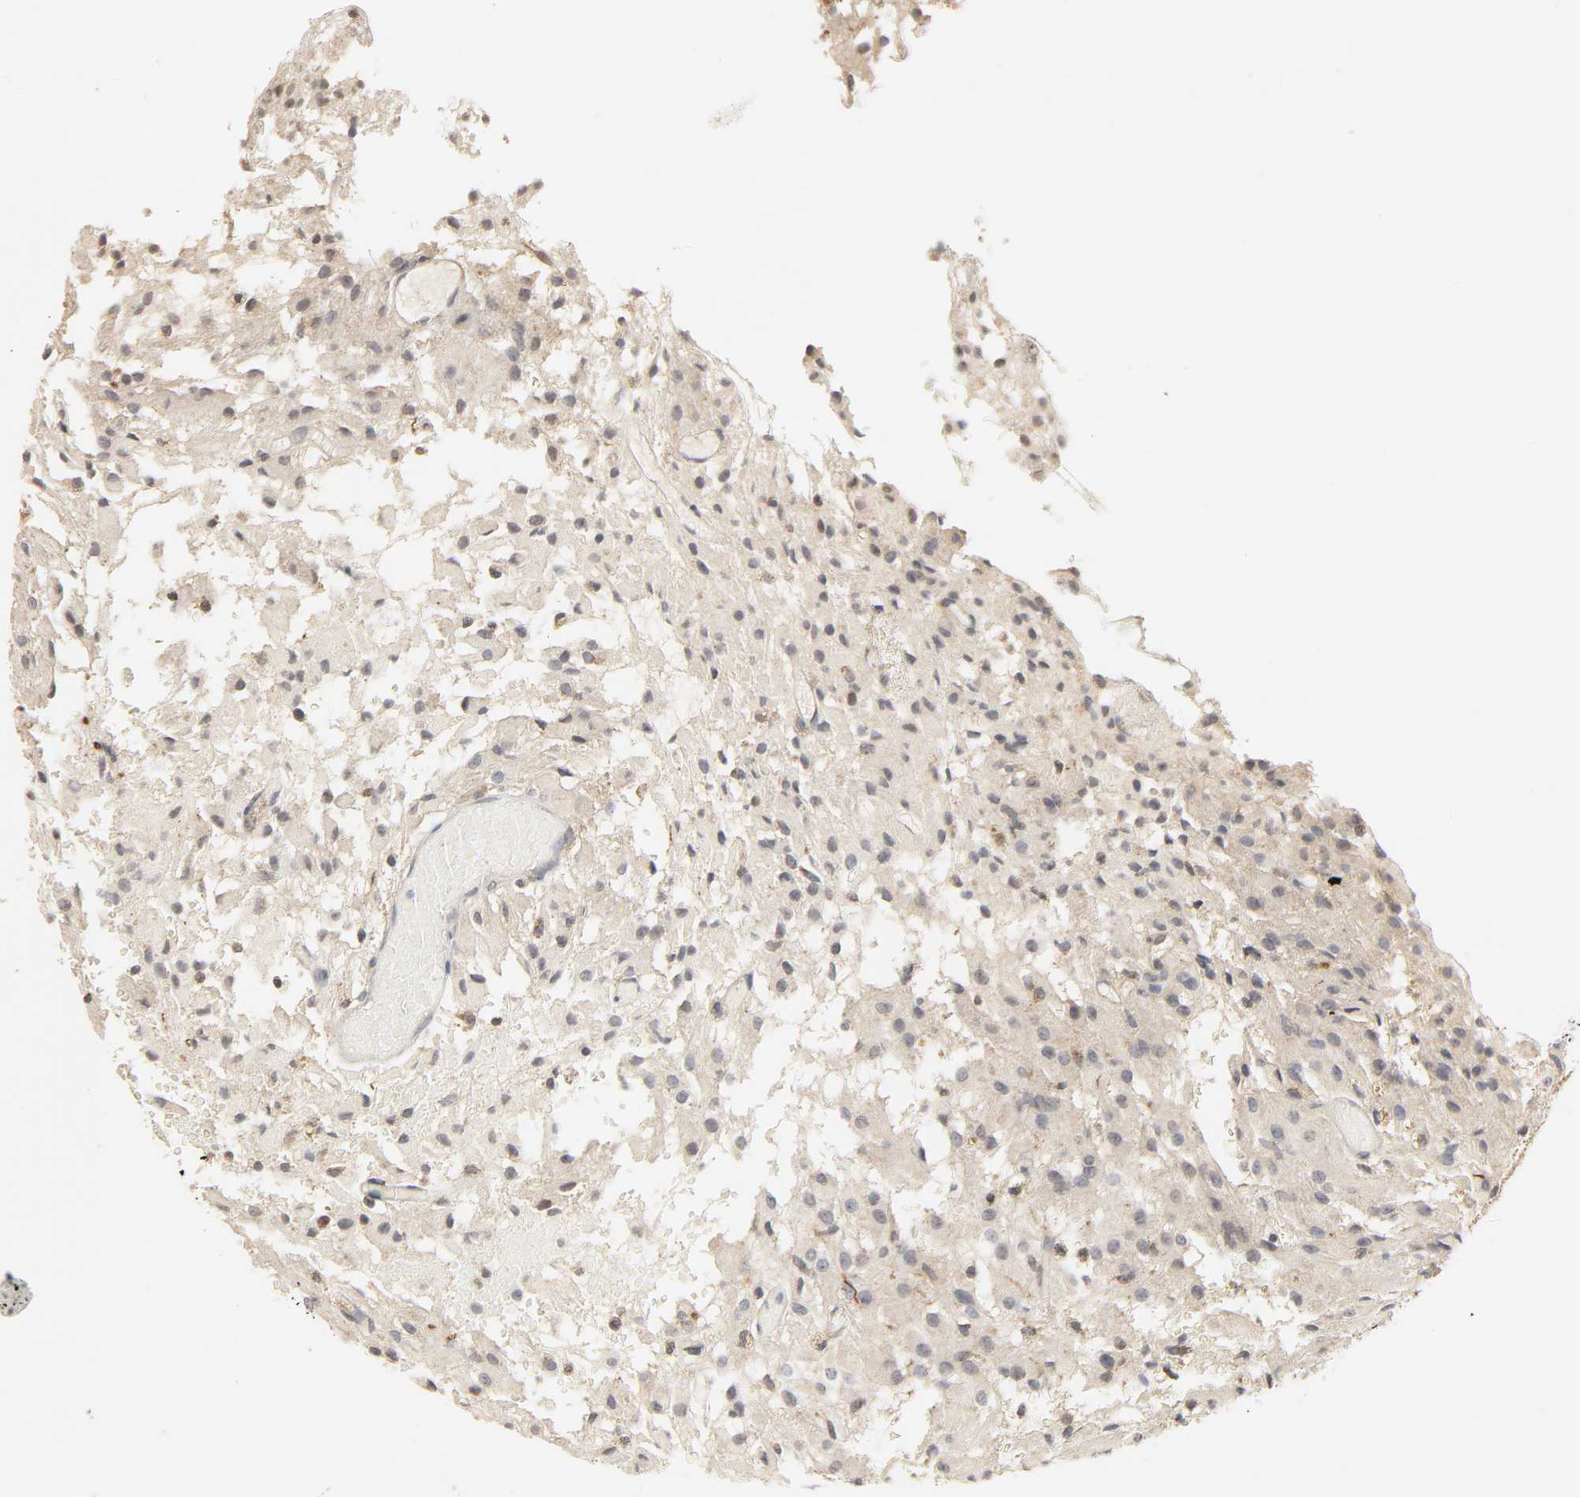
{"staining": {"intensity": "negative", "quantity": "none", "location": "none"}, "tissue": "glioma", "cell_type": "Tumor cells", "image_type": "cancer", "snomed": [{"axis": "morphology", "description": "Glioma, malignant, High grade"}, {"axis": "topography", "description": "Brain"}], "caption": "Immunohistochemical staining of human glioma shows no significant staining in tumor cells.", "gene": "CLEC4E", "patient": {"sex": "female", "age": 59}}